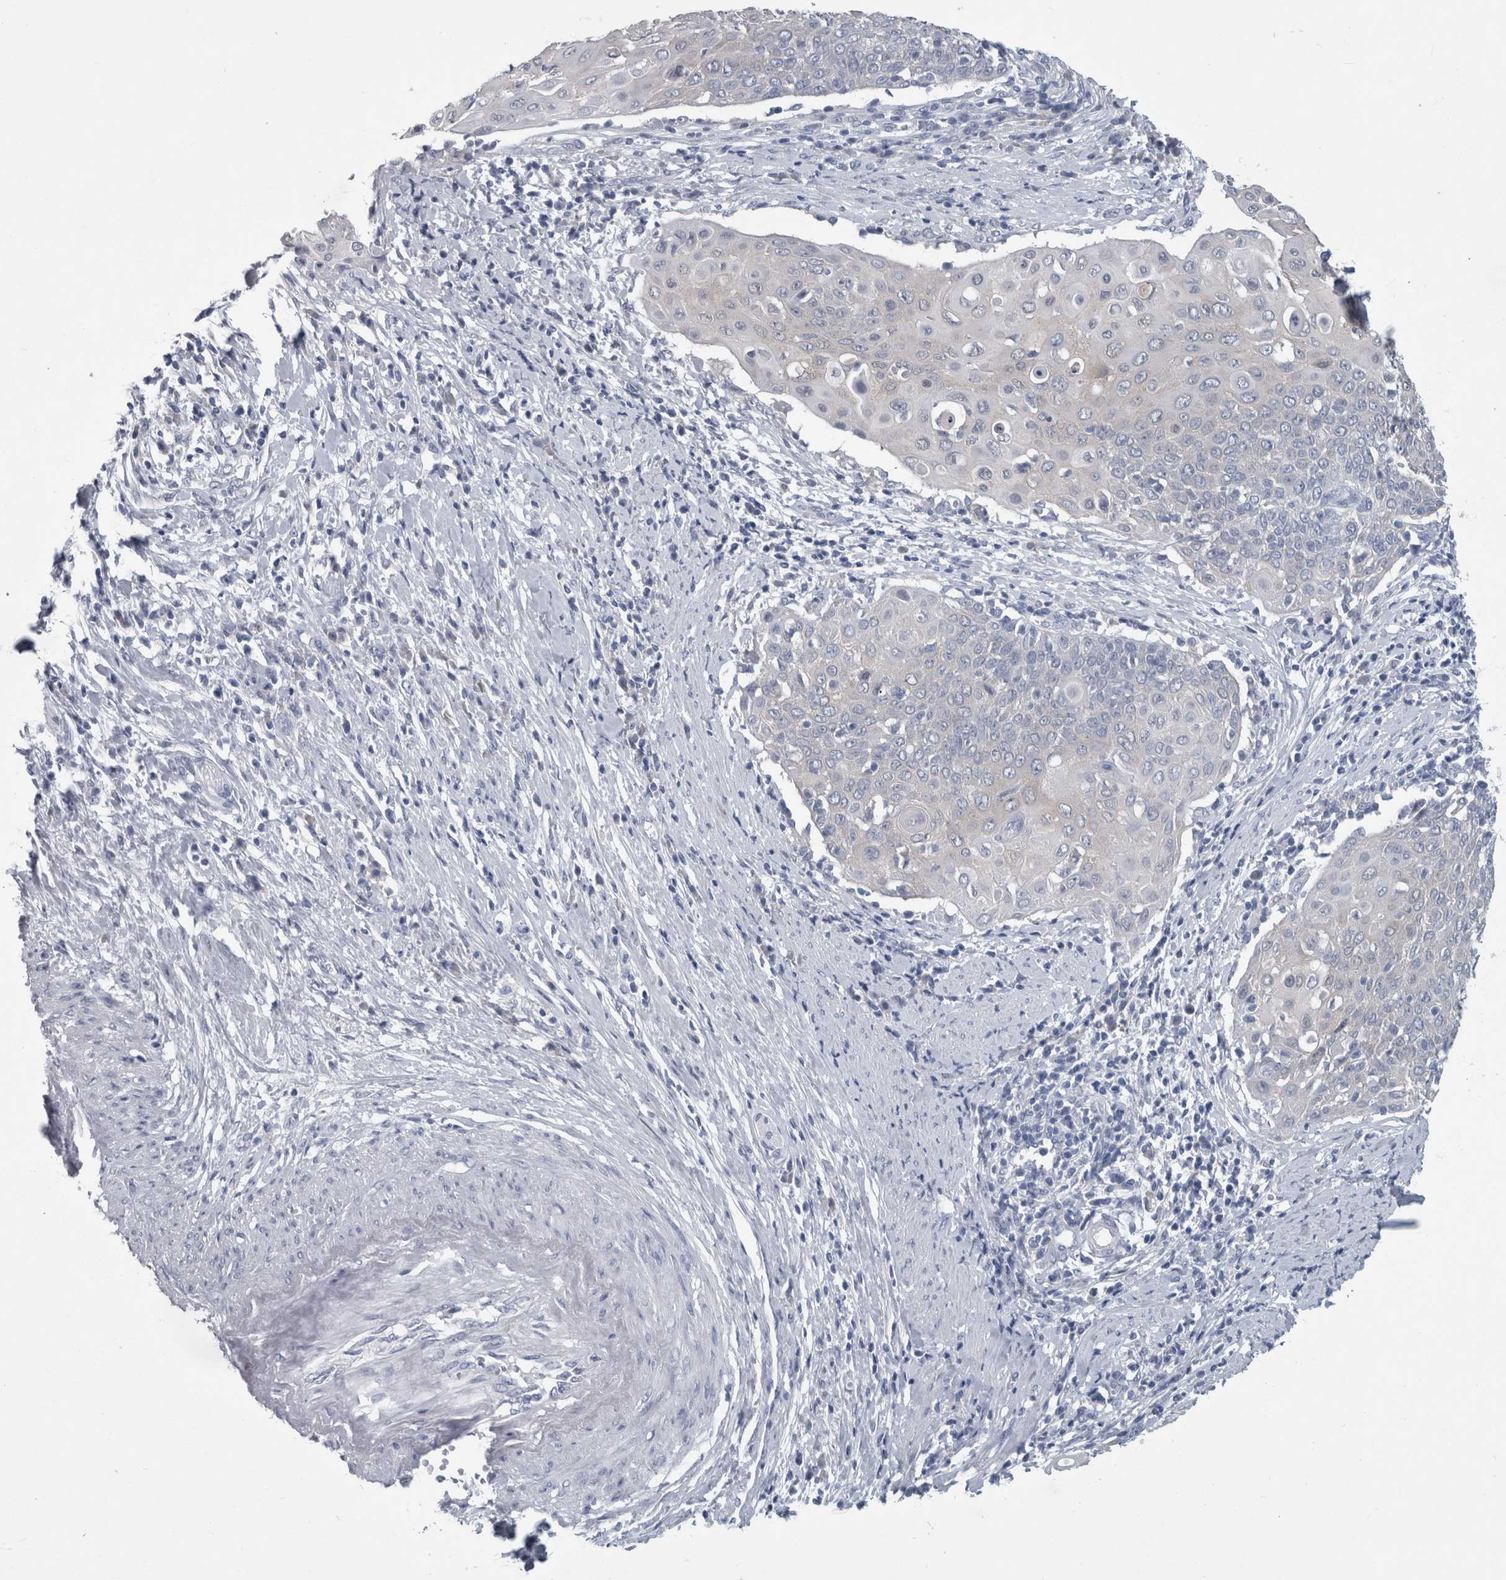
{"staining": {"intensity": "negative", "quantity": "none", "location": "none"}, "tissue": "cervical cancer", "cell_type": "Tumor cells", "image_type": "cancer", "snomed": [{"axis": "morphology", "description": "Squamous cell carcinoma, NOS"}, {"axis": "topography", "description": "Cervix"}], "caption": "Immunohistochemistry photomicrograph of neoplastic tissue: cervical cancer stained with DAB reveals no significant protein staining in tumor cells.", "gene": "FAM83H", "patient": {"sex": "female", "age": 39}}